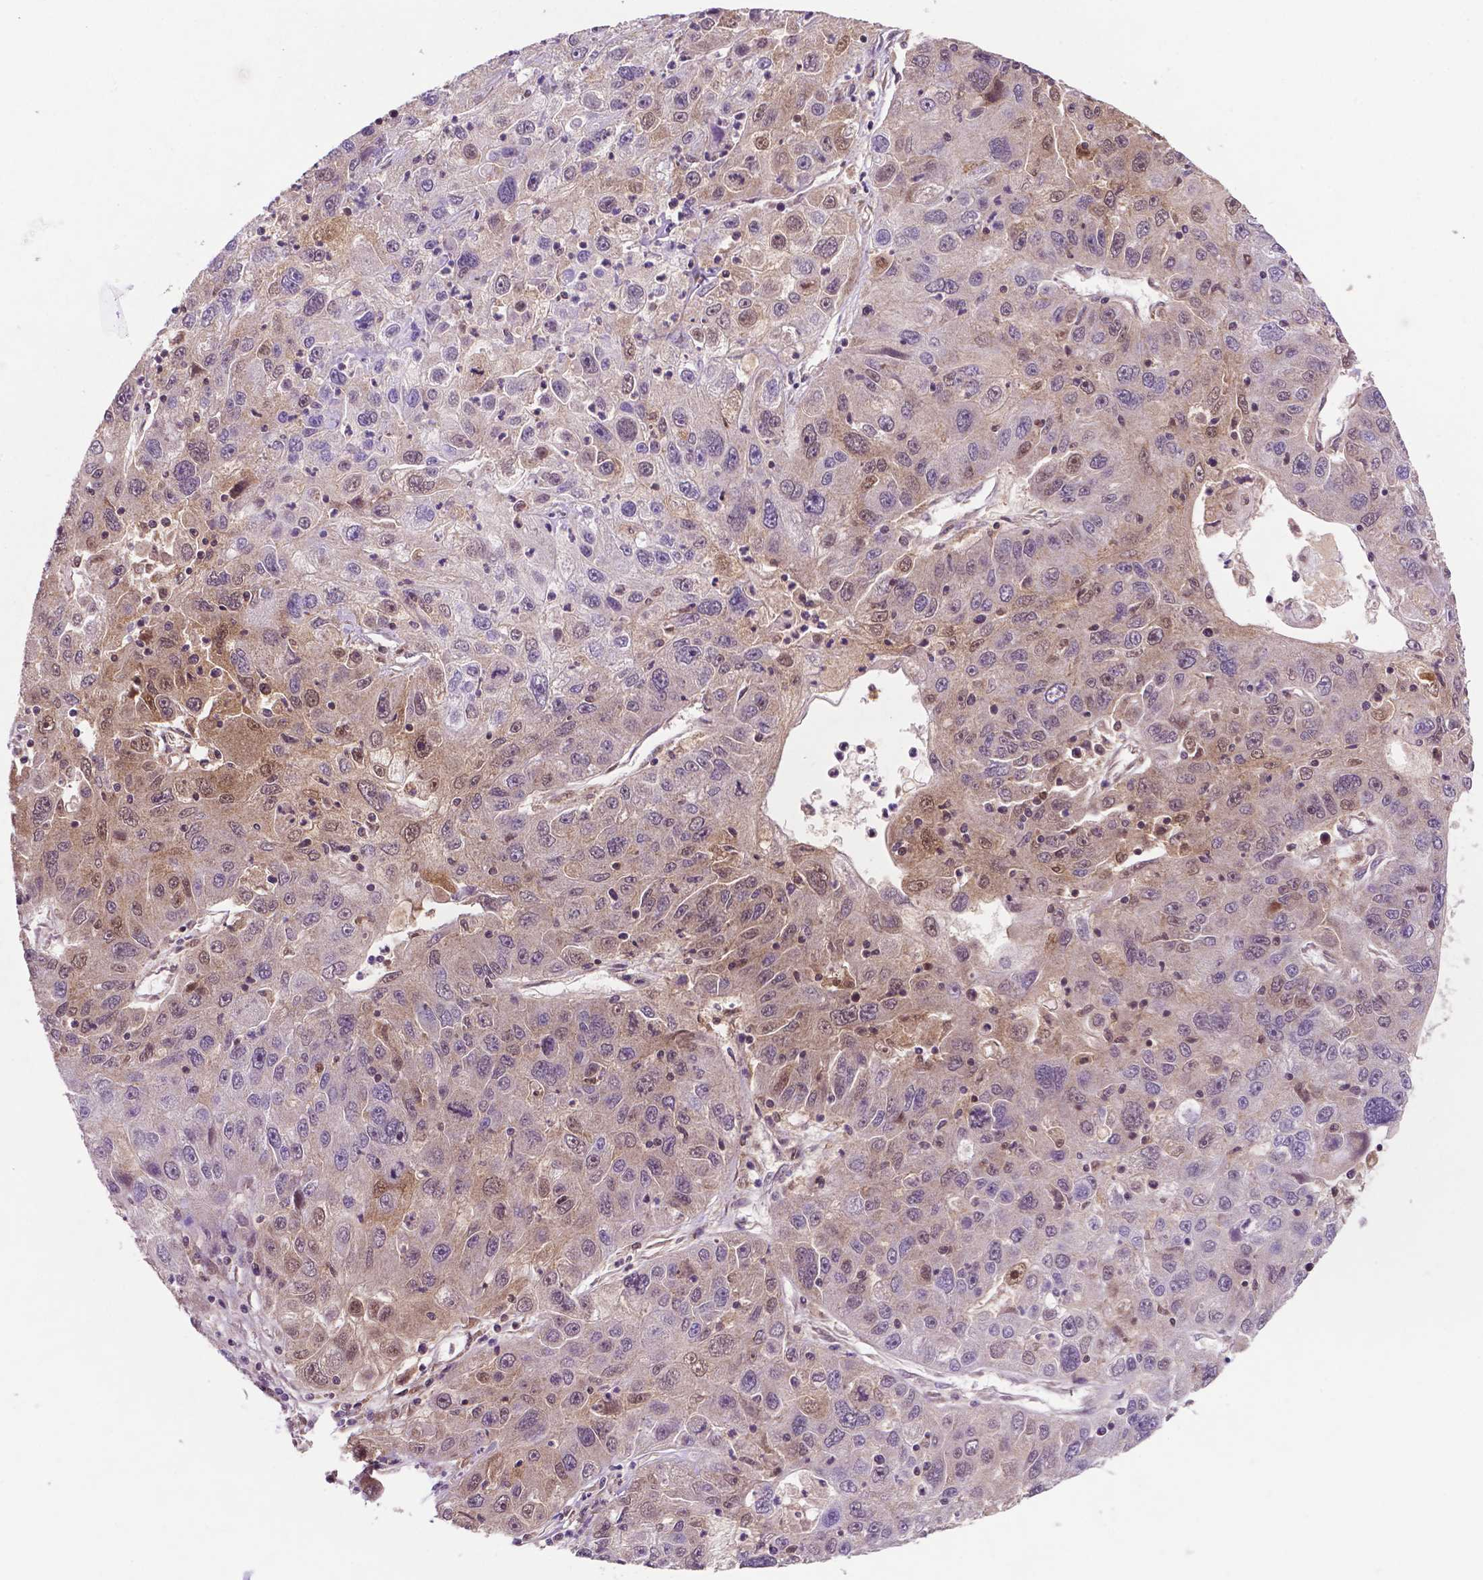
{"staining": {"intensity": "moderate", "quantity": "<25%", "location": "cytoplasmic/membranous,nuclear"}, "tissue": "stomach cancer", "cell_type": "Tumor cells", "image_type": "cancer", "snomed": [{"axis": "morphology", "description": "Adenocarcinoma, NOS"}, {"axis": "topography", "description": "Stomach"}], "caption": "Tumor cells demonstrate moderate cytoplasmic/membranous and nuclear staining in about <25% of cells in adenocarcinoma (stomach).", "gene": "UBE2L6", "patient": {"sex": "male", "age": 56}}